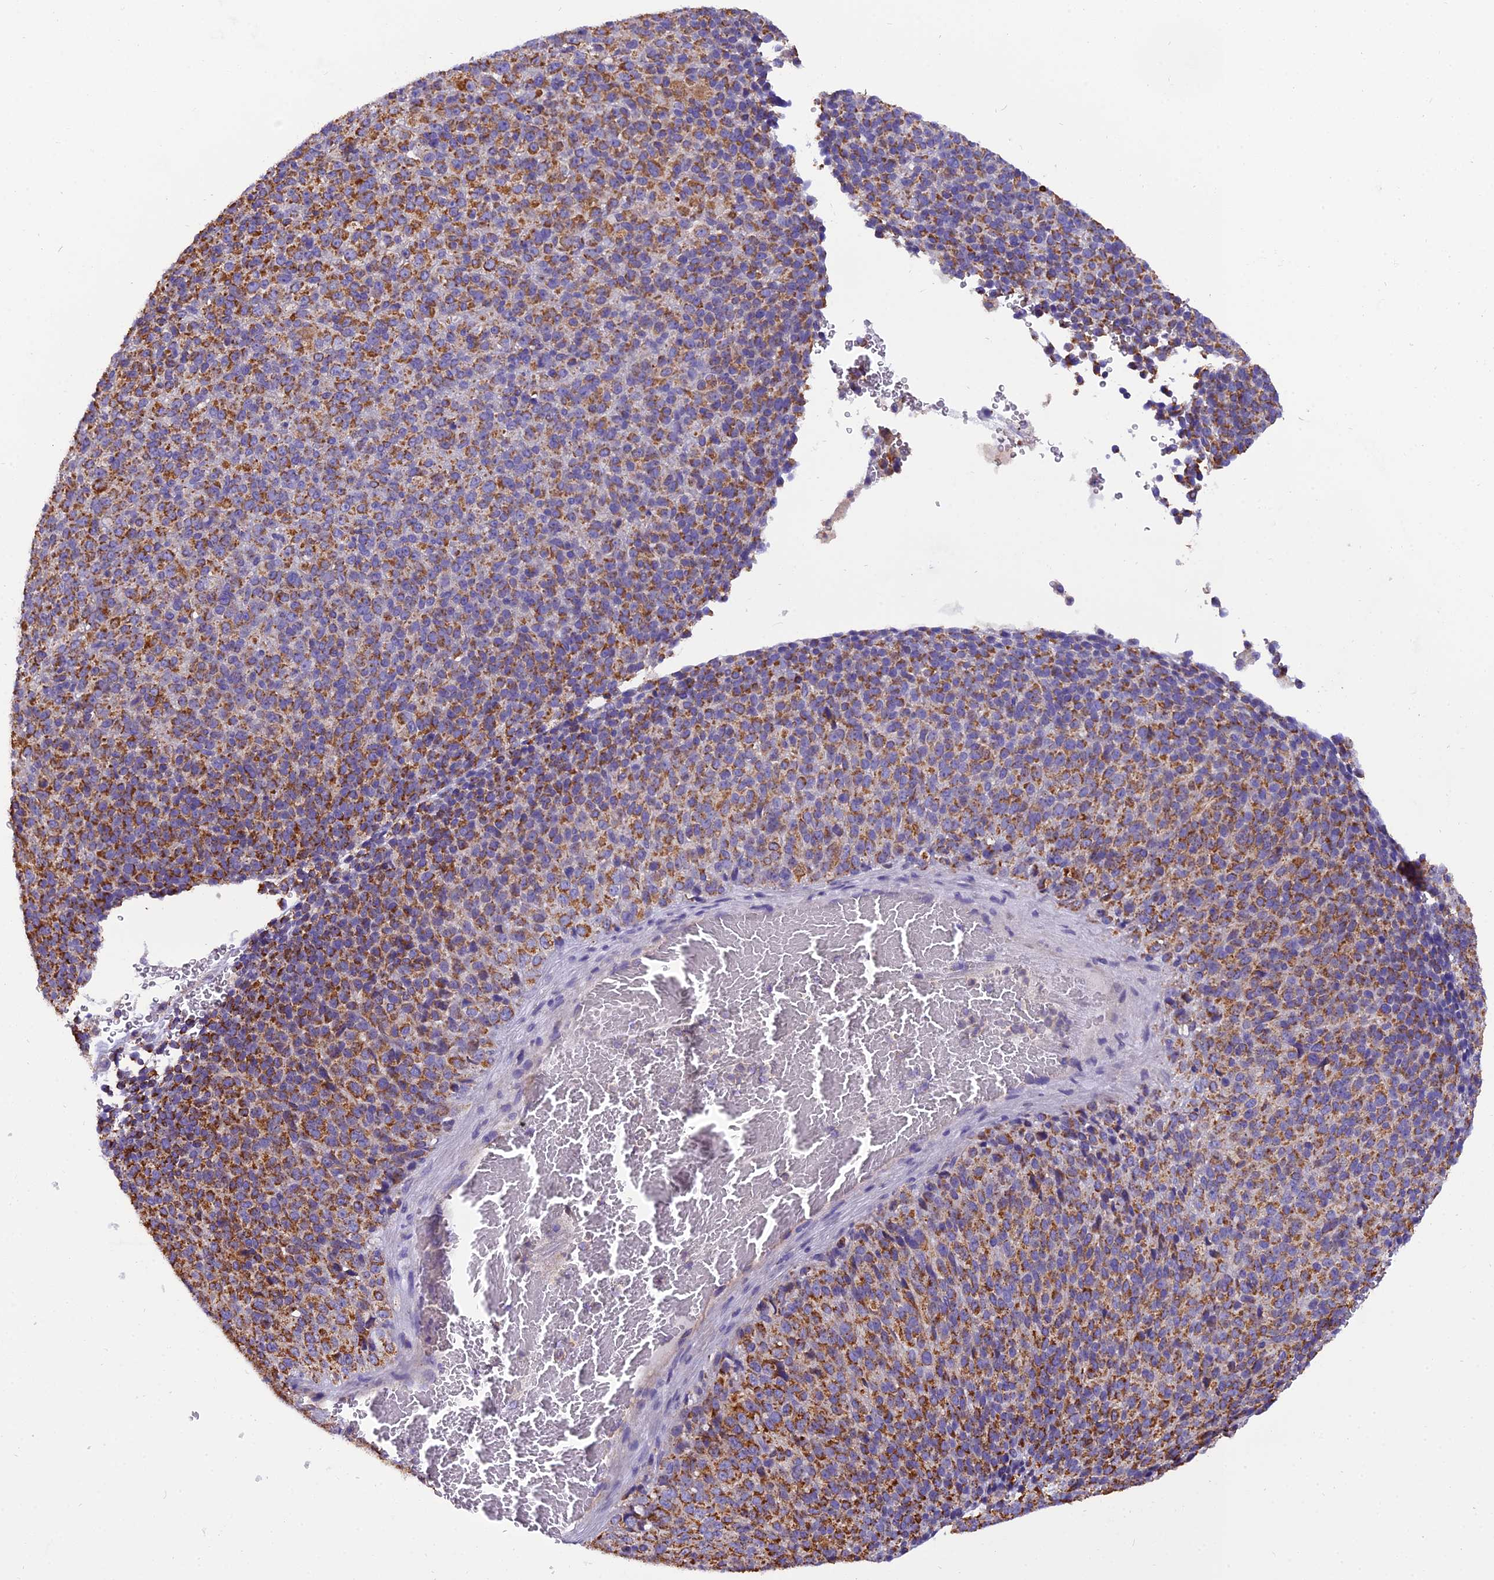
{"staining": {"intensity": "moderate", "quantity": ">75%", "location": "cytoplasmic/membranous"}, "tissue": "melanoma", "cell_type": "Tumor cells", "image_type": "cancer", "snomed": [{"axis": "morphology", "description": "Malignant melanoma, Metastatic site"}, {"axis": "topography", "description": "Brain"}], "caption": "This is a histology image of IHC staining of malignant melanoma (metastatic site), which shows moderate positivity in the cytoplasmic/membranous of tumor cells.", "gene": "GPD1", "patient": {"sex": "female", "age": 56}}